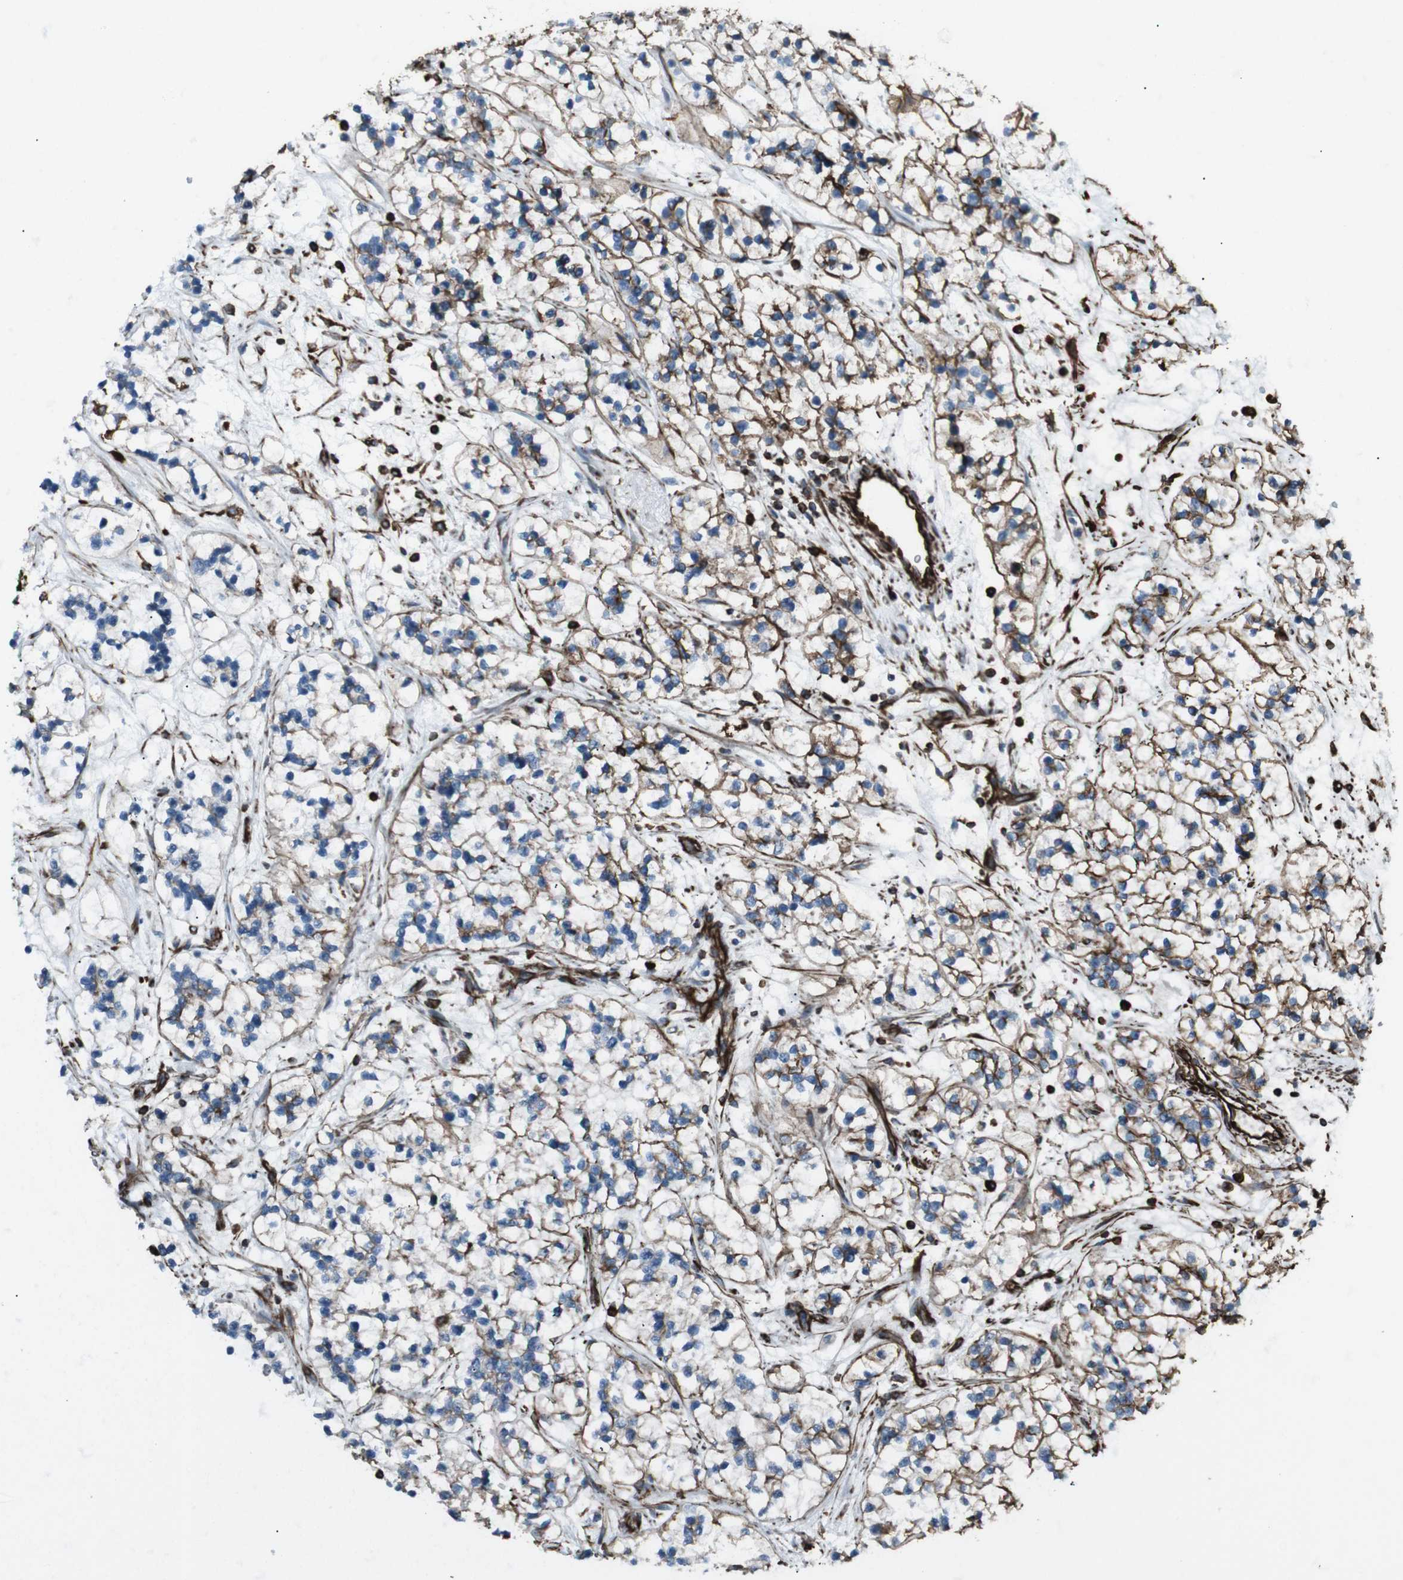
{"staining": {"intensity": "moderate", "quantity": "25%-75%", "location": "cytoplasmic/membranous"}, "tissue": "renal cancer", "cell_type": "Tumor cells", "image_type": "cancer", "snomed": [{"axis": "morphology", "description": "Adenocarcinoma, NOS"}, {"axis": "topography", "description": "Kidney"}], "caption": "This is a micrograph of immunohistochemistry (IHC) staining of renal cancer, which shows moderate expression in the cytoplasmic/membranous of tumor cells.", "gene": "ZDHHC6", "patient": {"sex": "female", "age": 57}}